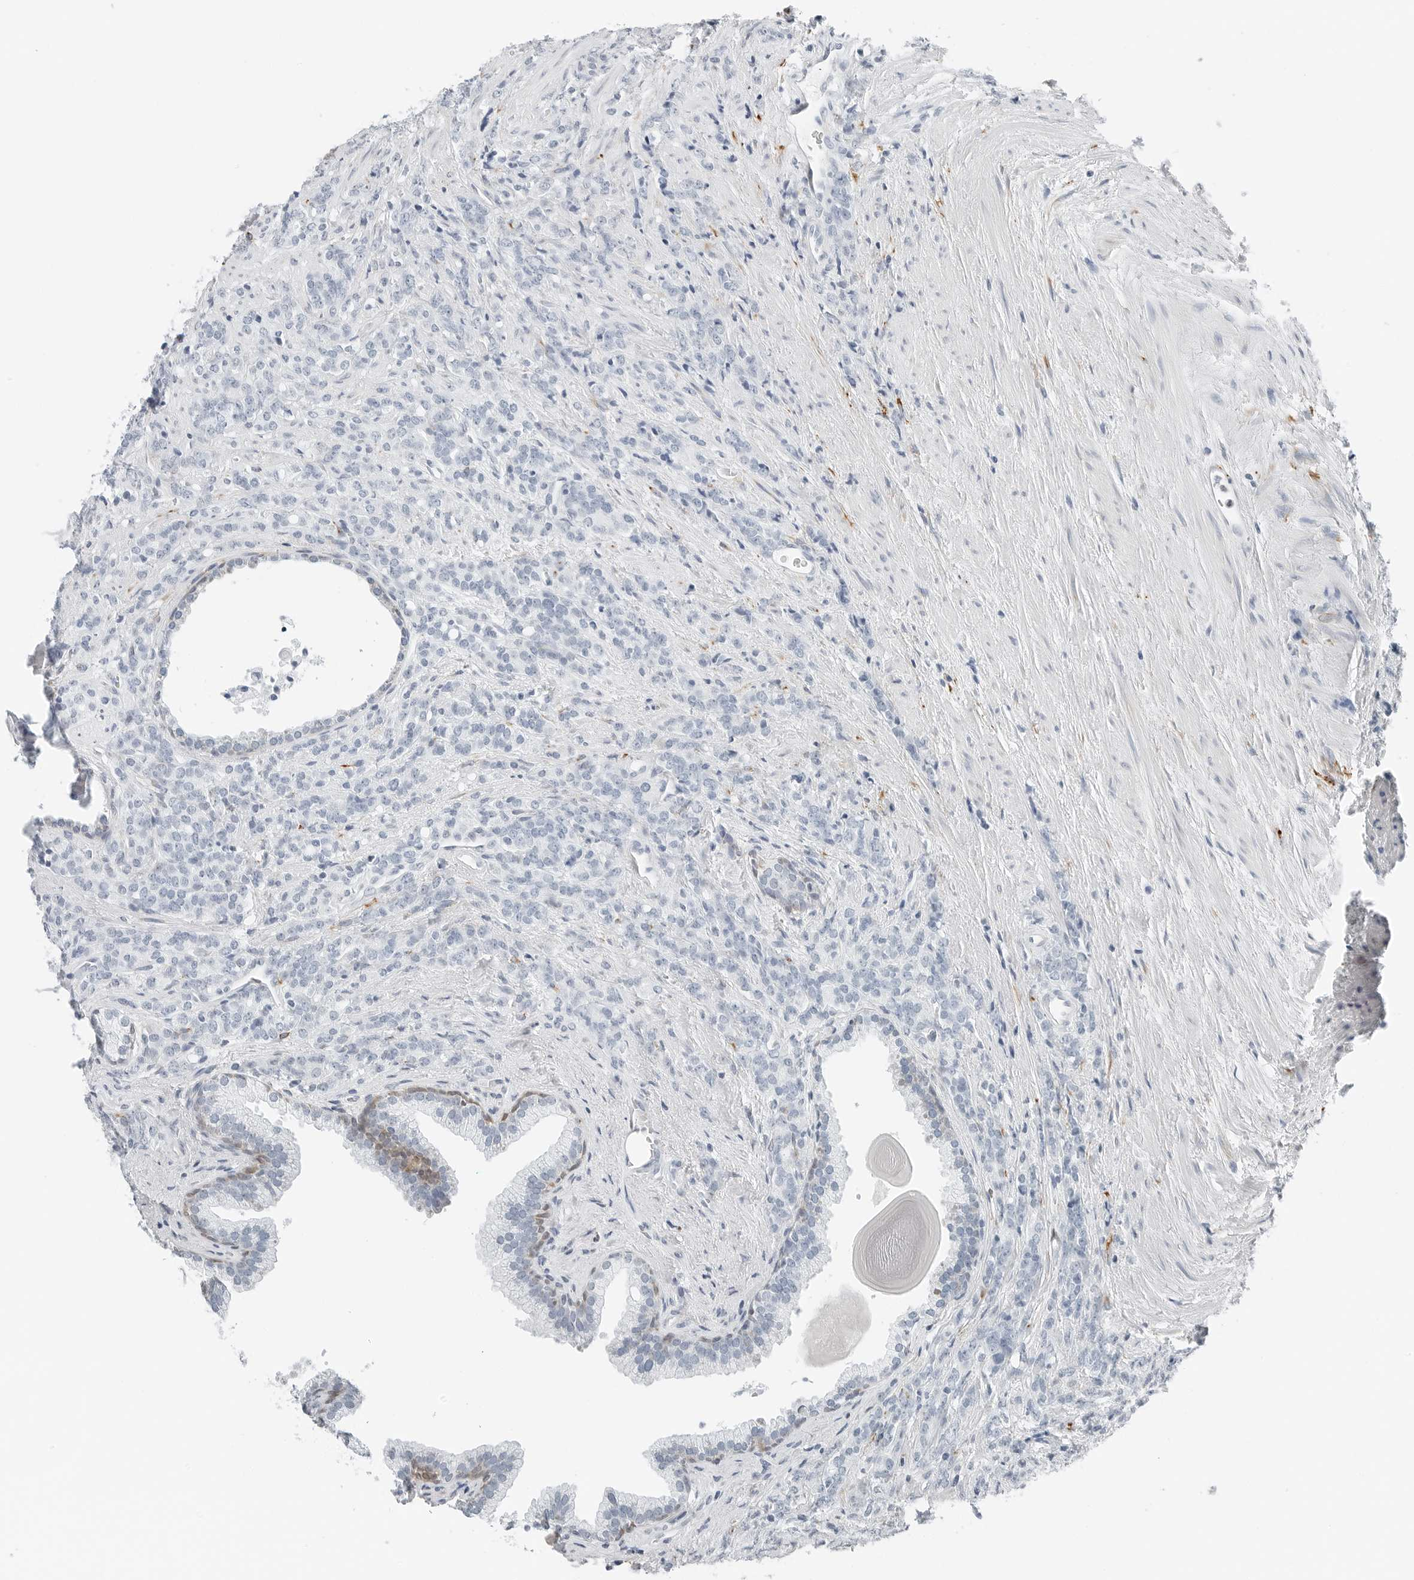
{"staining": {"intensity": "negative", "quantity": "none", "location": "none"}, "tissue": "prostate cancer", "cell_type": "Tumor cells", "image_type": "cancer", "snomed": [{"axis": "morphology", "description": "Adenocarcinoma, High grade"}, {"axis": "topography", "description": "Prostate"}], "caption": "High power microscopy image of an immunohistochemistry photomicrograph of prostate cancer, revealing no significant positivity in tumor cells.", "gene": "P4HA2", "patient": {"sex": "male", "age": 62}}